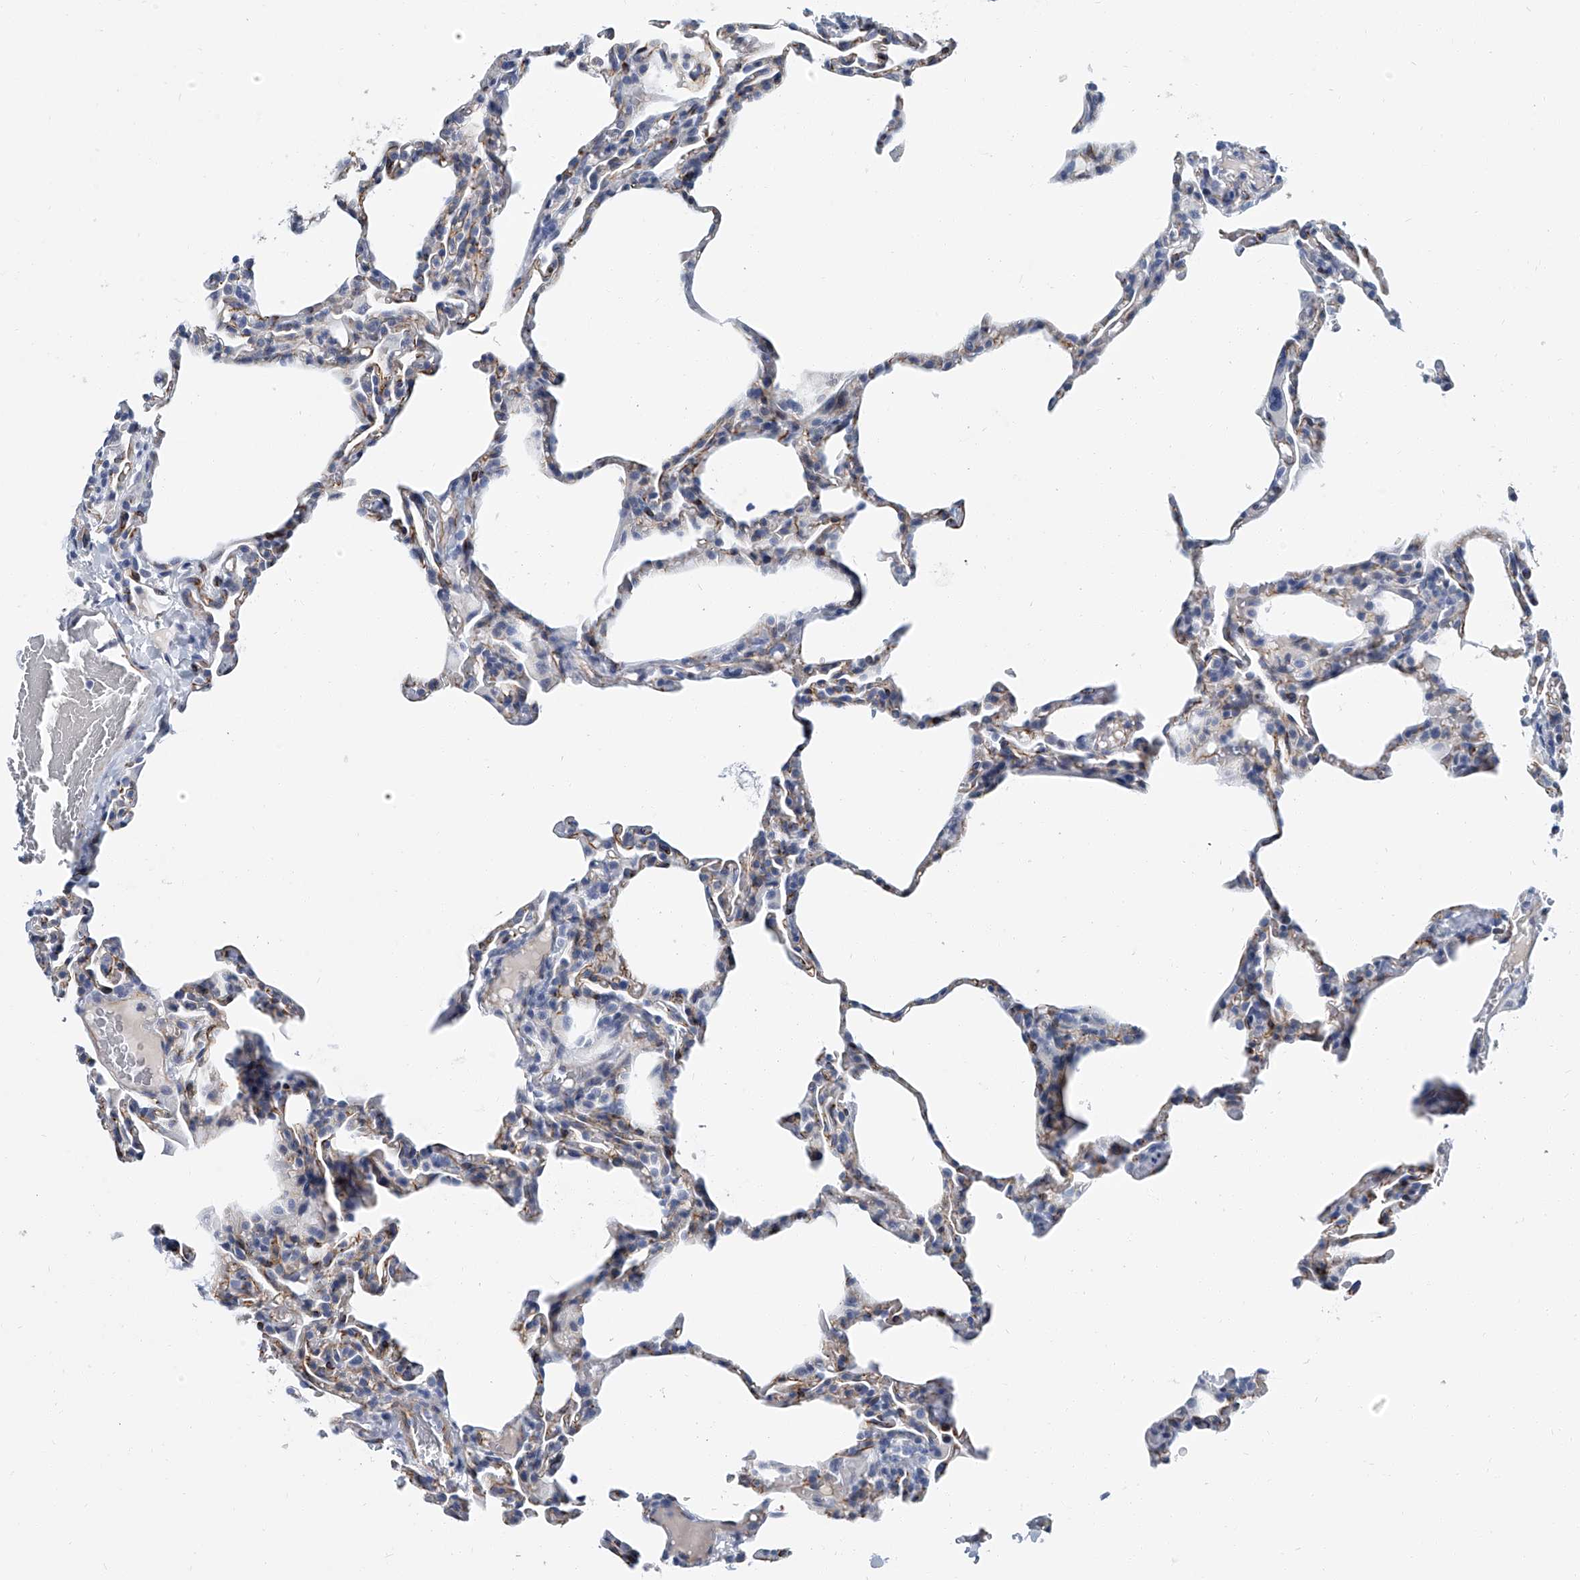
{"staining": {"intensity": "moderate", "quantity": "<25%", "location": "cytoplasmic/membranous"}, "tissue": "lung", "cell_type": "Alveolar cells", "image_type": "normal", "snomed": [{"axis": "morphology", "description": "Normal tissue, NOS"}, {"axis": "topography", "description": "Lung"}], "caption": "A high-resolution micrograph shows immunohistochemistry staining of unremarkable lung, which demonstrates moderate cytoplasmic/membranous positivity in approximately <25% of alveolar cells.", "gene": "KIRREL1", "patient": {"sex": "male", "age": 20}}